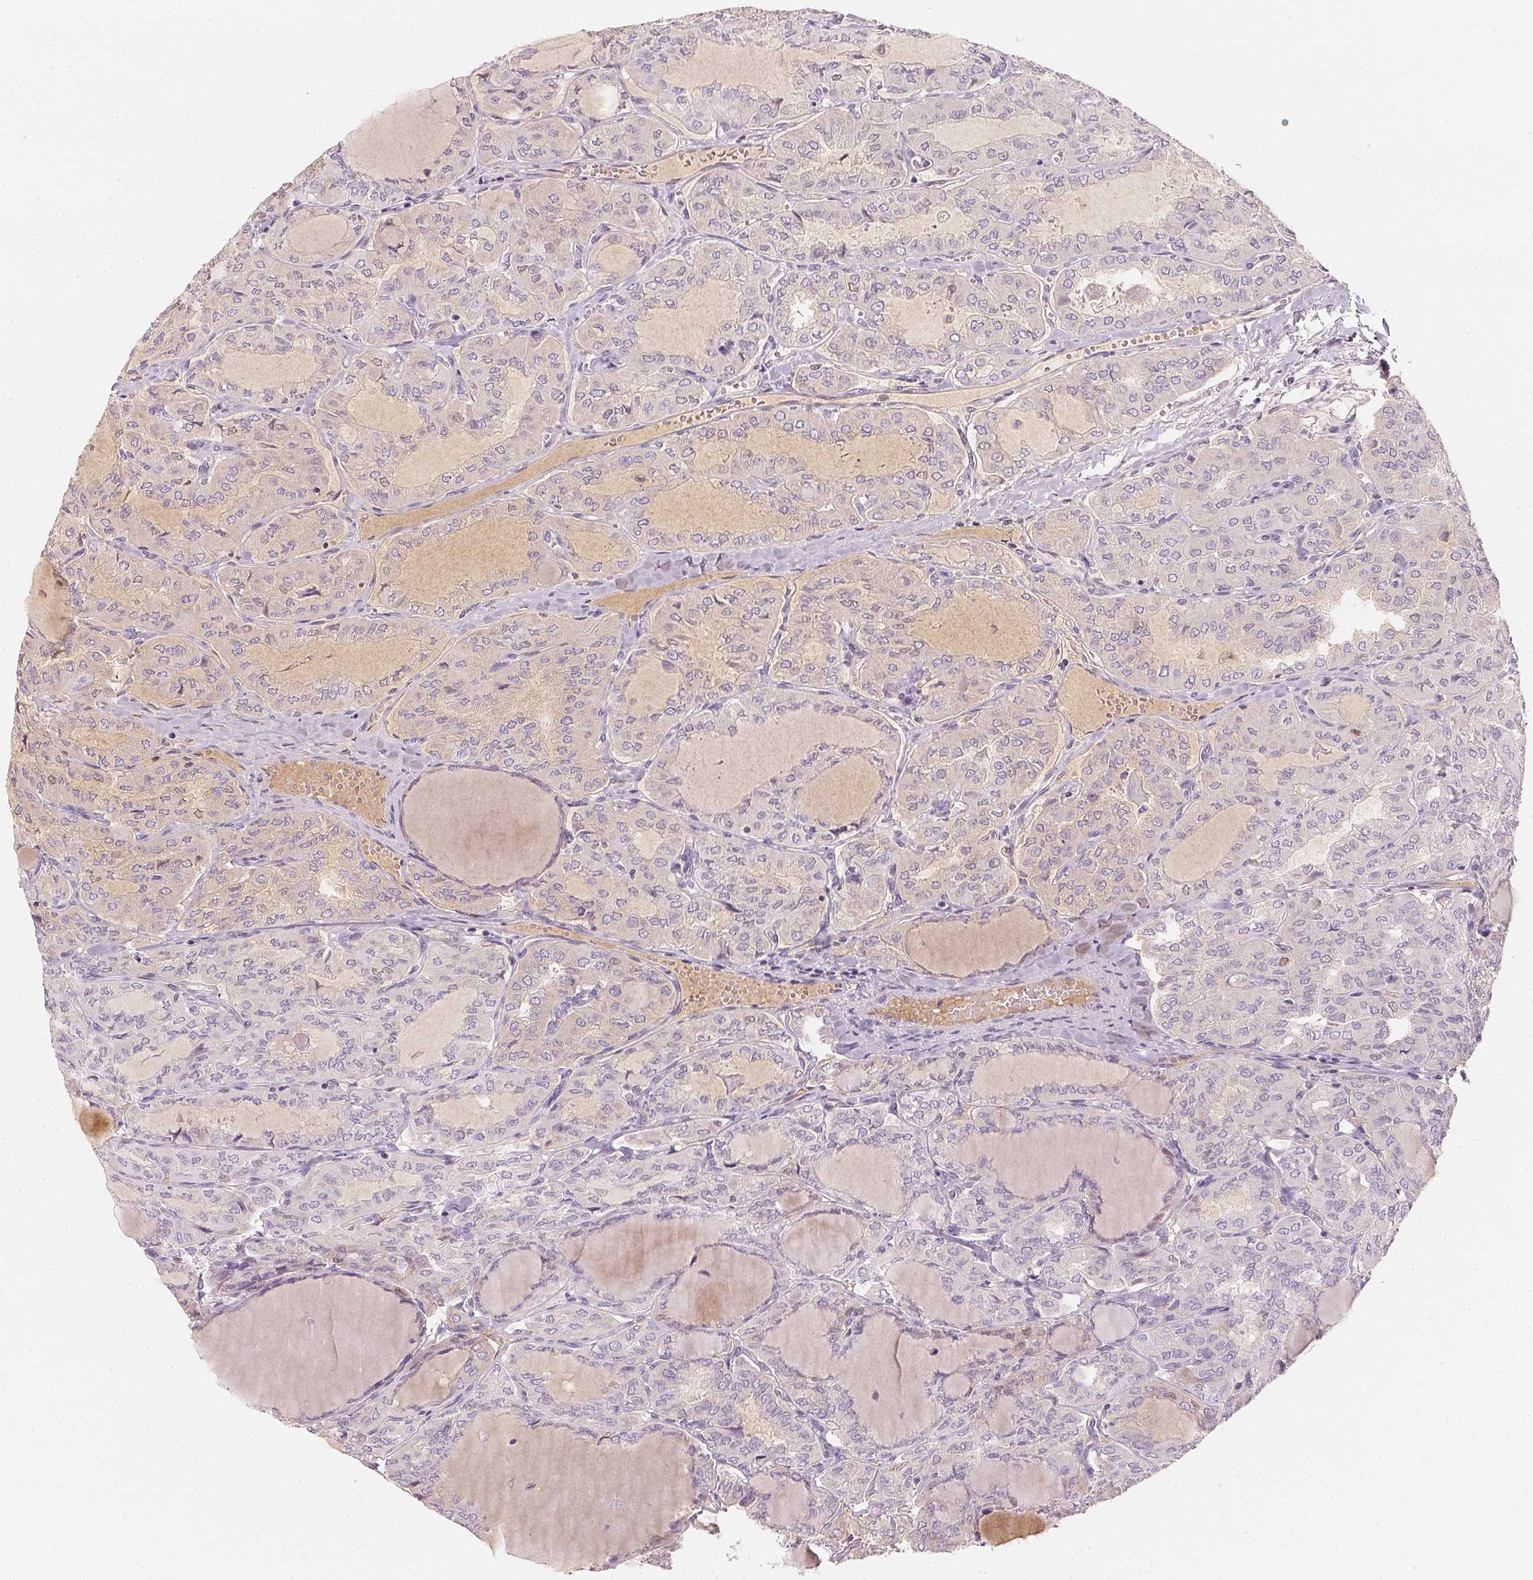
{"staining": {"intensity": "negative", "quantity": "none", "location": "none"}, "tissue": "thyroid cancer", "cell_type": "Tumor cells", "image_type": "cancer", "snomed": [{"axis": "morphology", "description": "Papillary adenocarcinoma, NOS"}, {"axis": "topography", "description": "Thyroid gland"}], "caption": "An immunohistochemistry (IHC) image of thyroid cancer is shown. There is no staining in tumor cells of thyroid cancer. (DAB (3,3'-diaminobenzidine) immunohistochemistry visualized using brightfield microscopy, high magnification).", "gene": "AFM", "patient": {"sex": "male", "age": 20}}